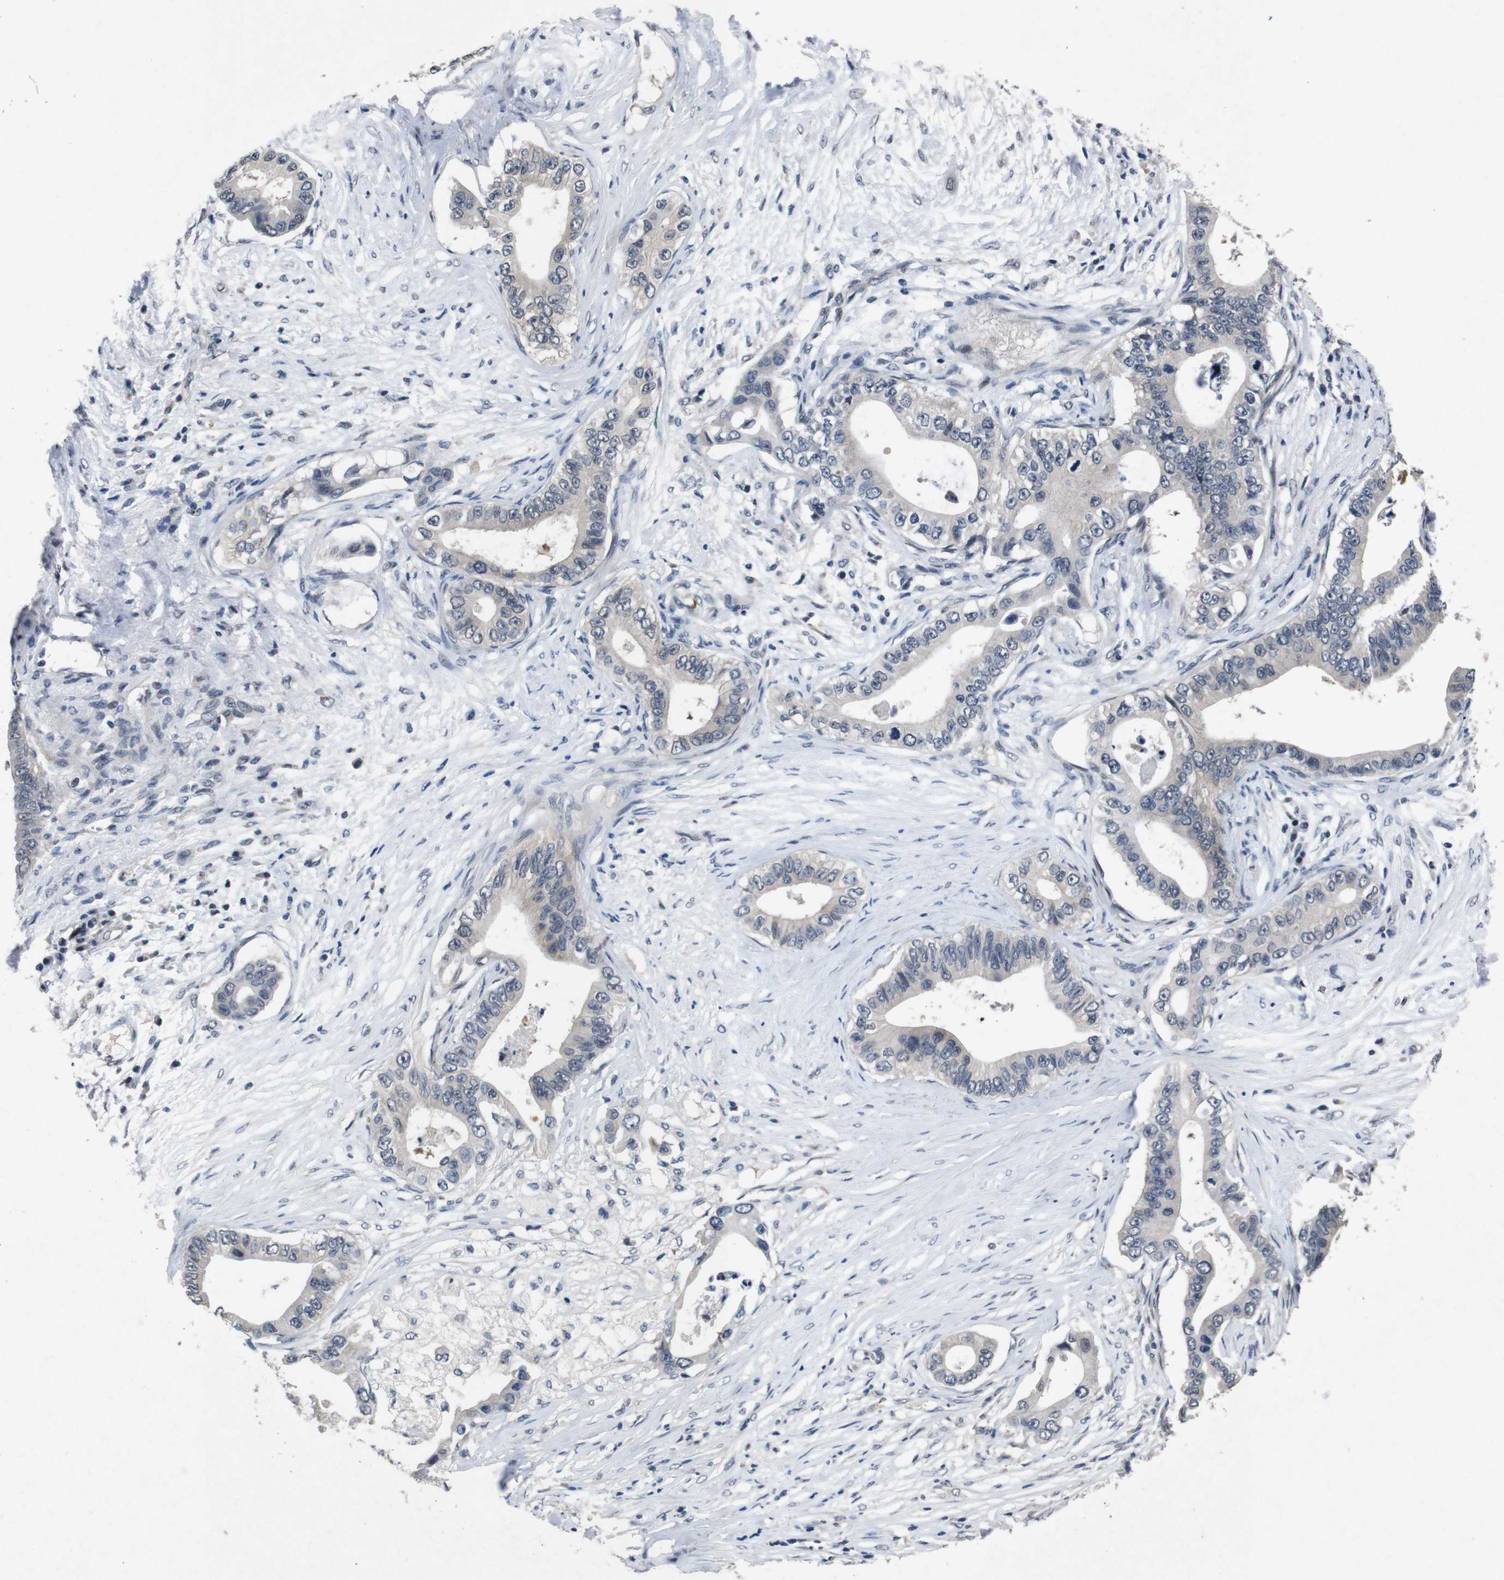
{"staining": {"intensity": "negative", "quantity": "none", "location": "none"}, "tissue": "pancreatic cancer", "cell_type": "Tumor cells", "image_type": "cancer", "snomed": [{"axis": "morphology", "description": "Adenocarcinoma, NOS"}, {"axis": "topography", "description": "Pancreas"}], "caption": "An immunohistochemistry (IHC) photomicrograph of pancreatic cancer is shown. There is no staining in tumor cells of pancreatic cancer.", "gene": "AKT3", "patient": {"sex": "male", "age": 77}}